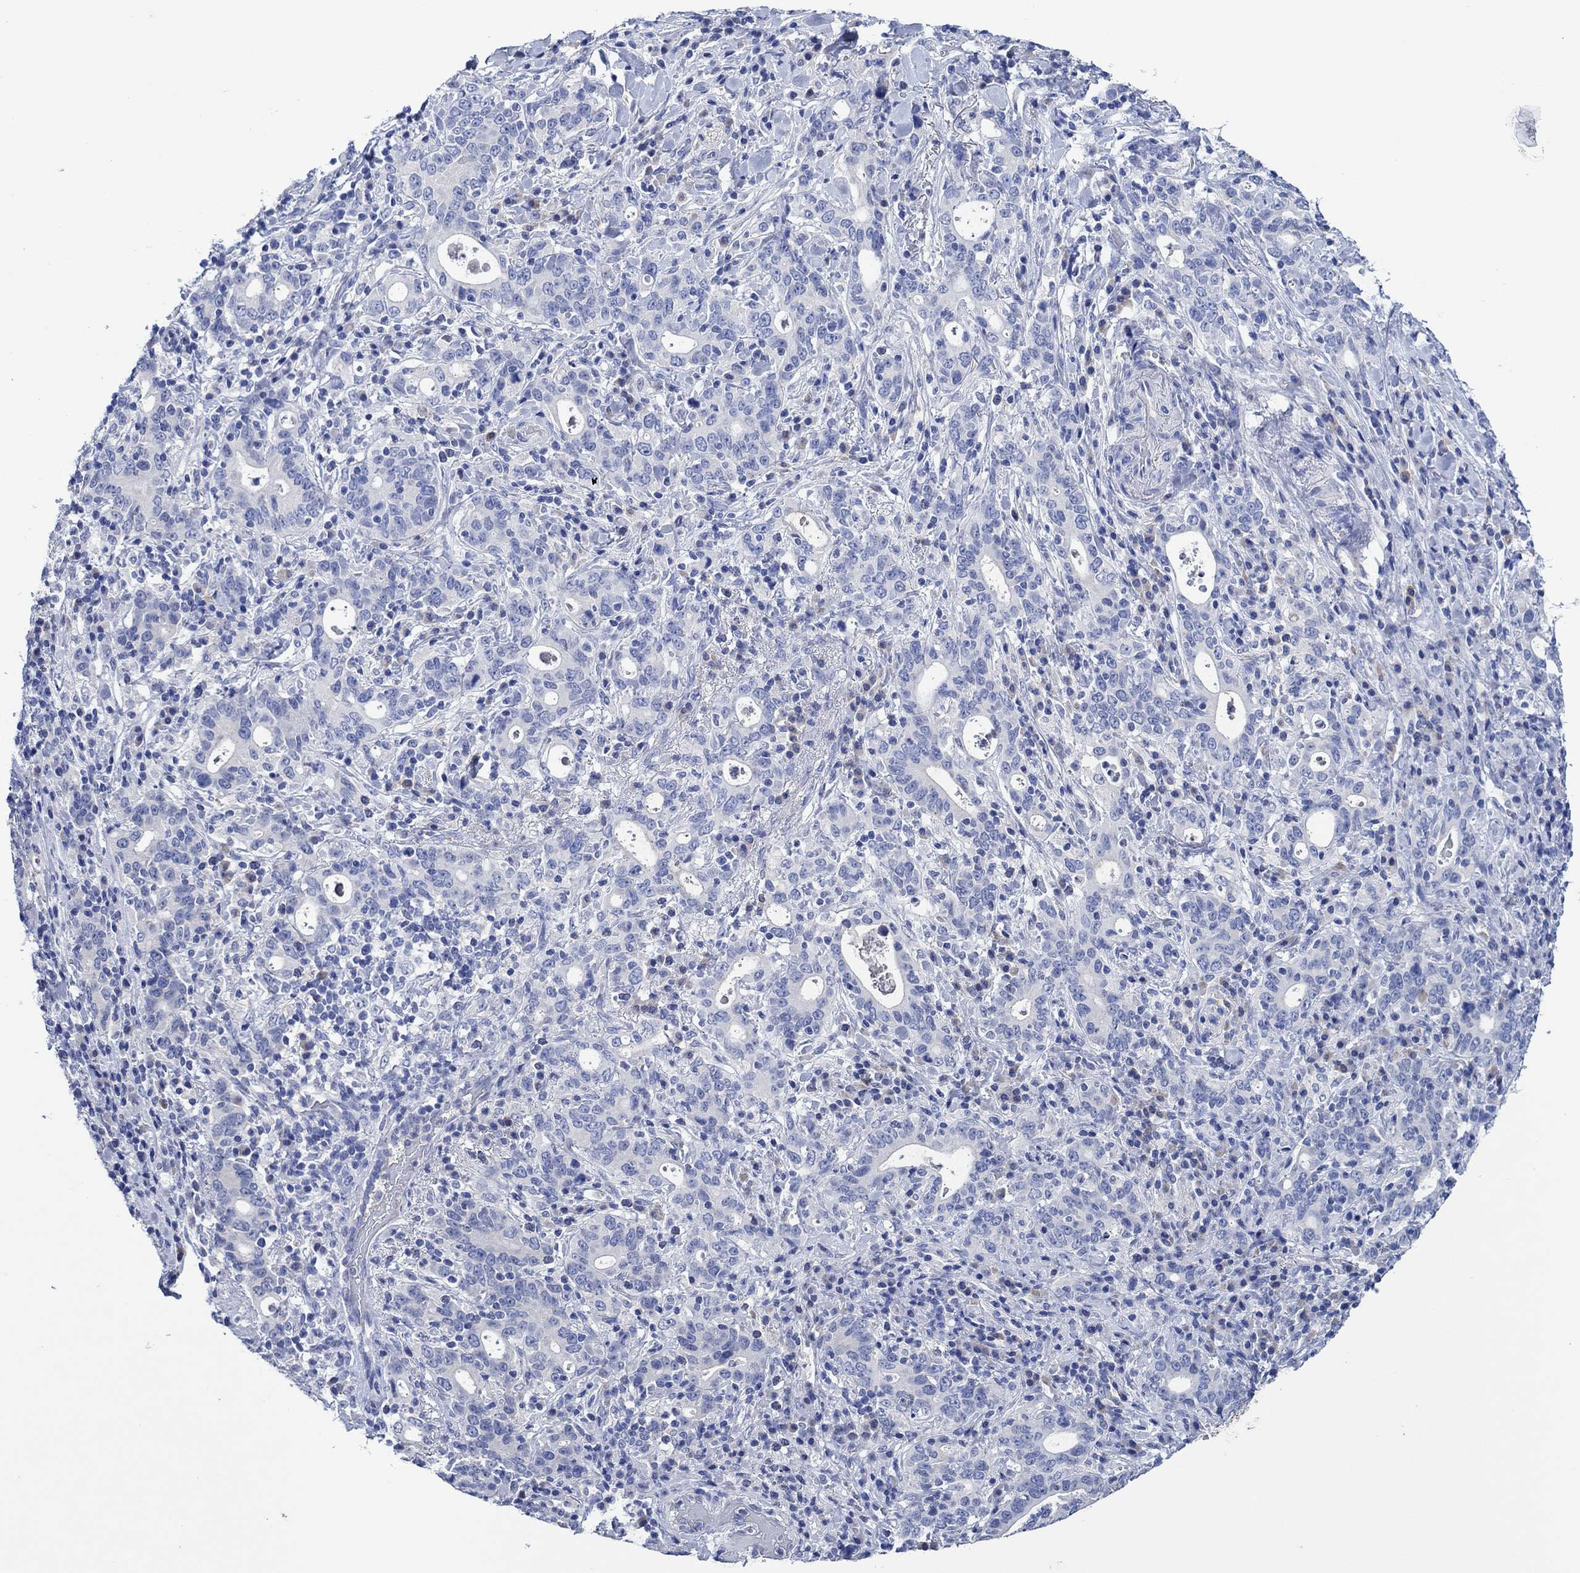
{"staining": {"intensity": "negative", "quantity": "none", "location": "none"}, "tissue": "stomach cancer", "cell_type": "Tumor cells", "image_type": "cancer", "snomed": [{"axis": "morphology", "description": "Adenocarcinoma, NOS"}, {"axis": "topography", "description": "Stomach"}], "caption": "Immunohistochemistry (IHC) image of neoplastic tissue: human stomach cancer (adenocarcinoma) stained with DAB (3,3'-diaminobenzidine) demonstrates no significant protein staining in tumor cells.", "gene": "CPNE6", "patient": {"sex": "male", "age": 79}}